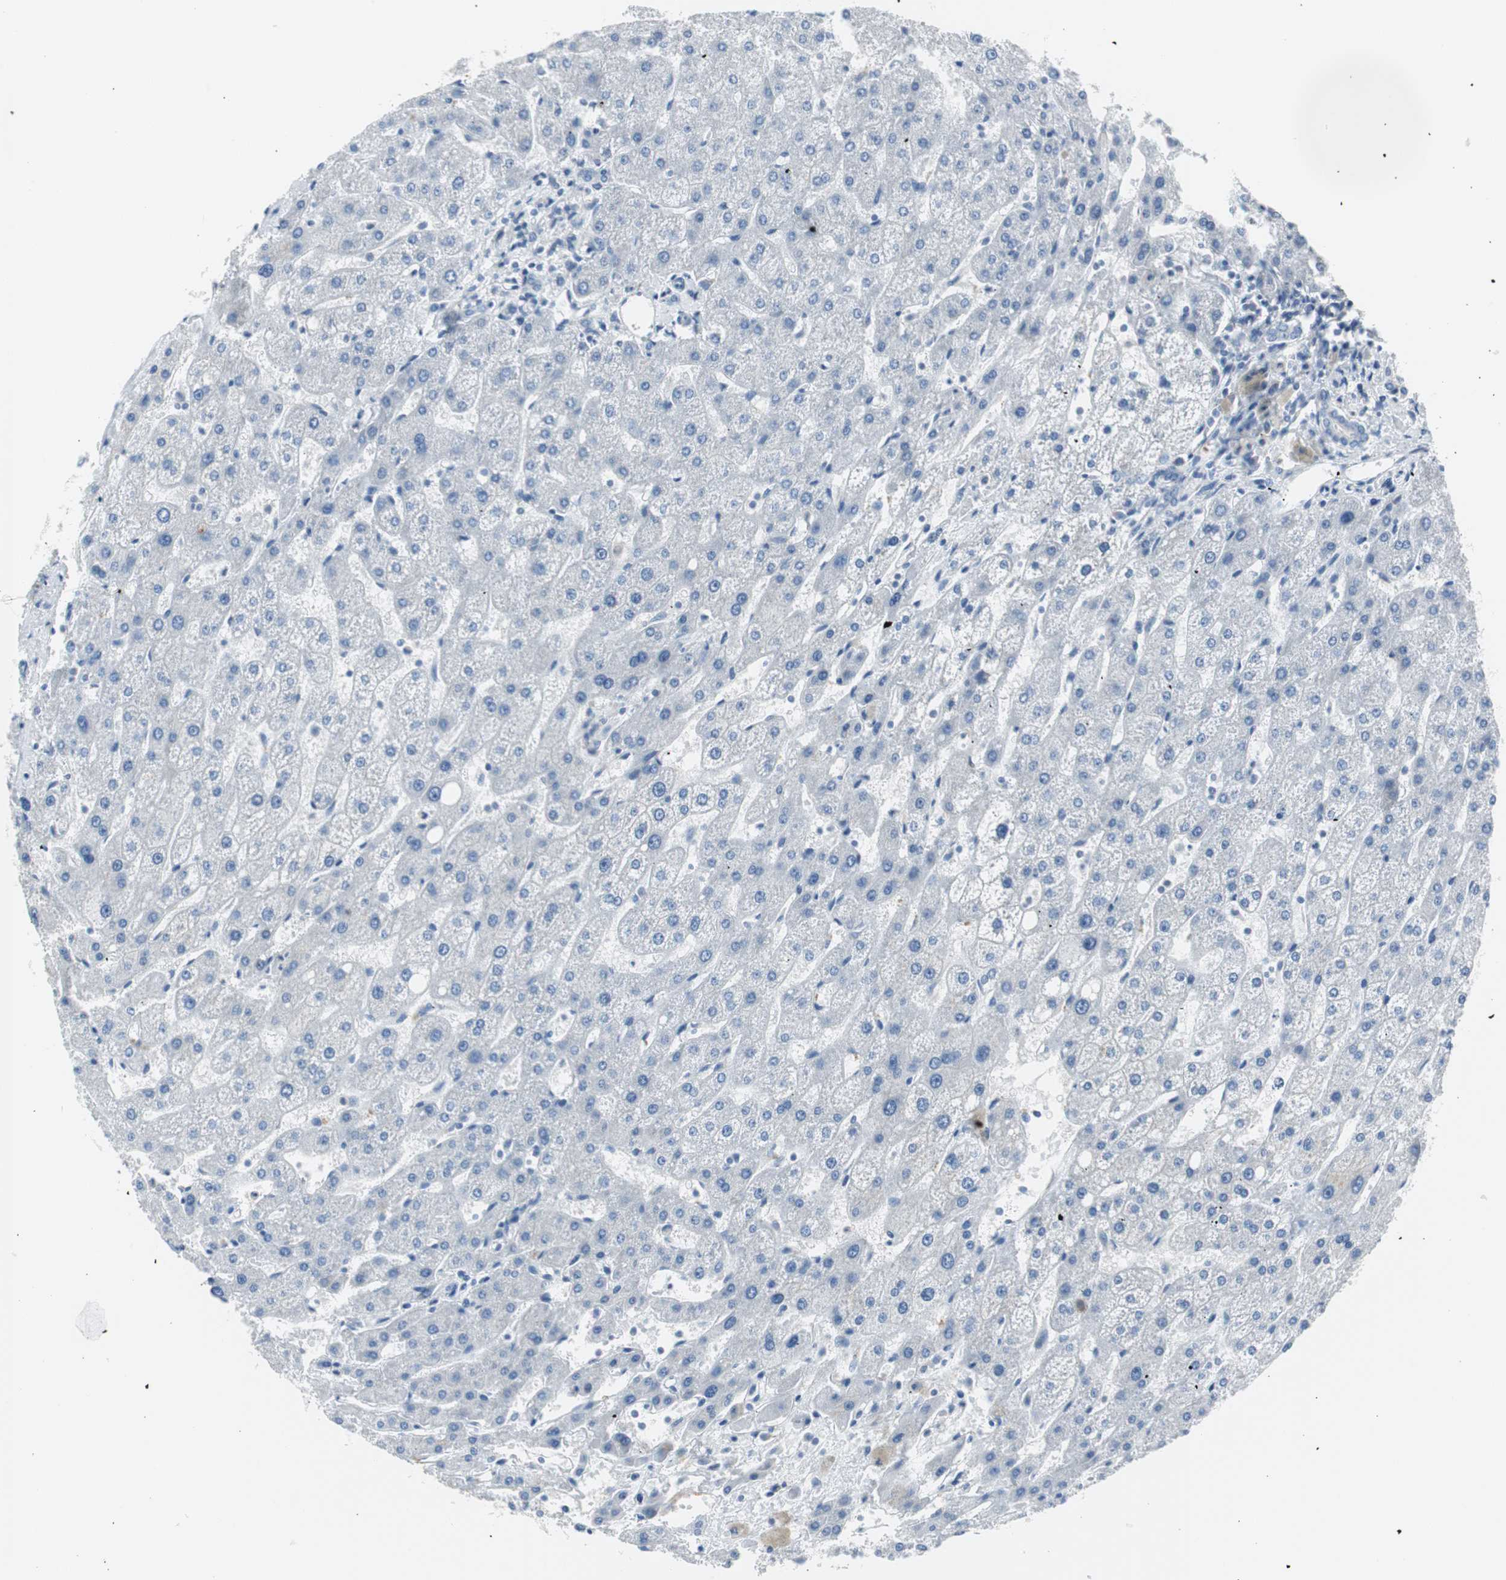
{"staining": {"intensity": "negative", "quantity": "none", "location": "none"}, "tissue": "liver", "cell_type": "Cholangiocytes", "image_type": "normal", "snomed": [{"axis": "morphology", "description": "Normal tissue, NOS"}, {"axis": "topography", "description": "Liver"}], "caption": "Cholangiocytes show no significant protein expression in benign liver. (Brightfield microscopy of DAB (3,3'-diaminobenzidine) immunohistochemistry (IHC) at high magnification).", "gene": "RPS12", "patient": {"sex": "male", "age": 67}}